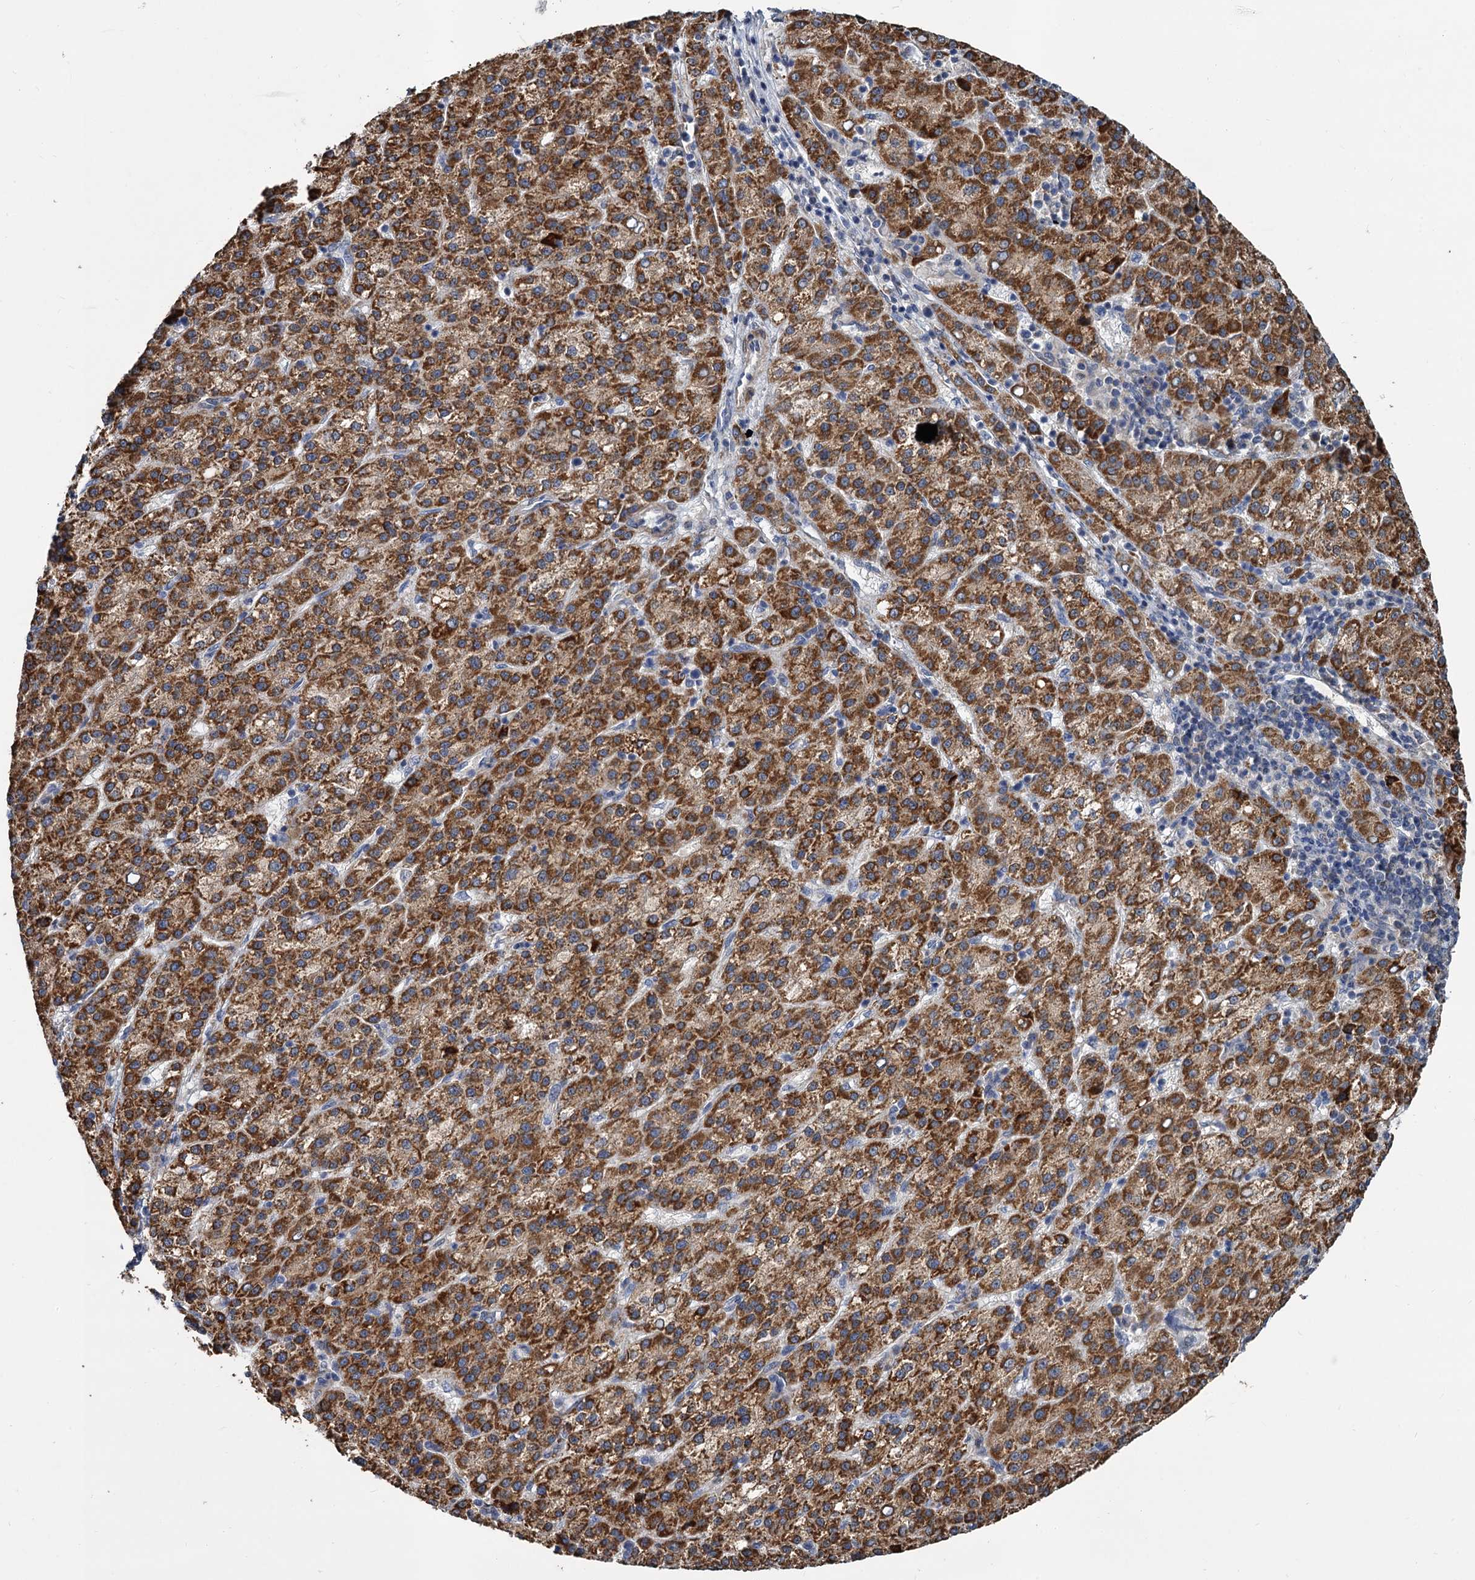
{"staining": {"intensity": "strong", "quantity": ">75%", "location": "cytoplasmic/membranous"}, "tissue": "liver cancer", "cell_type": "Tumor cells", "image_type": "cancer", "snomed": [{"axis": "morphology", "description": "Carcinoma, Hepatocellular, NOS"}, {"axis": "topography", "description": "Liver"}], "caption": "A high-resolution micrograph shows immunohistochemistry (IHC) staining of liver hepatocellular carcinoma, which reveals strong cytoplasmic/membranous positivity in approximately >75% of tumor cells.", "gene": "ALKBH7", "patient": {"sex": "female", "age": 58}}